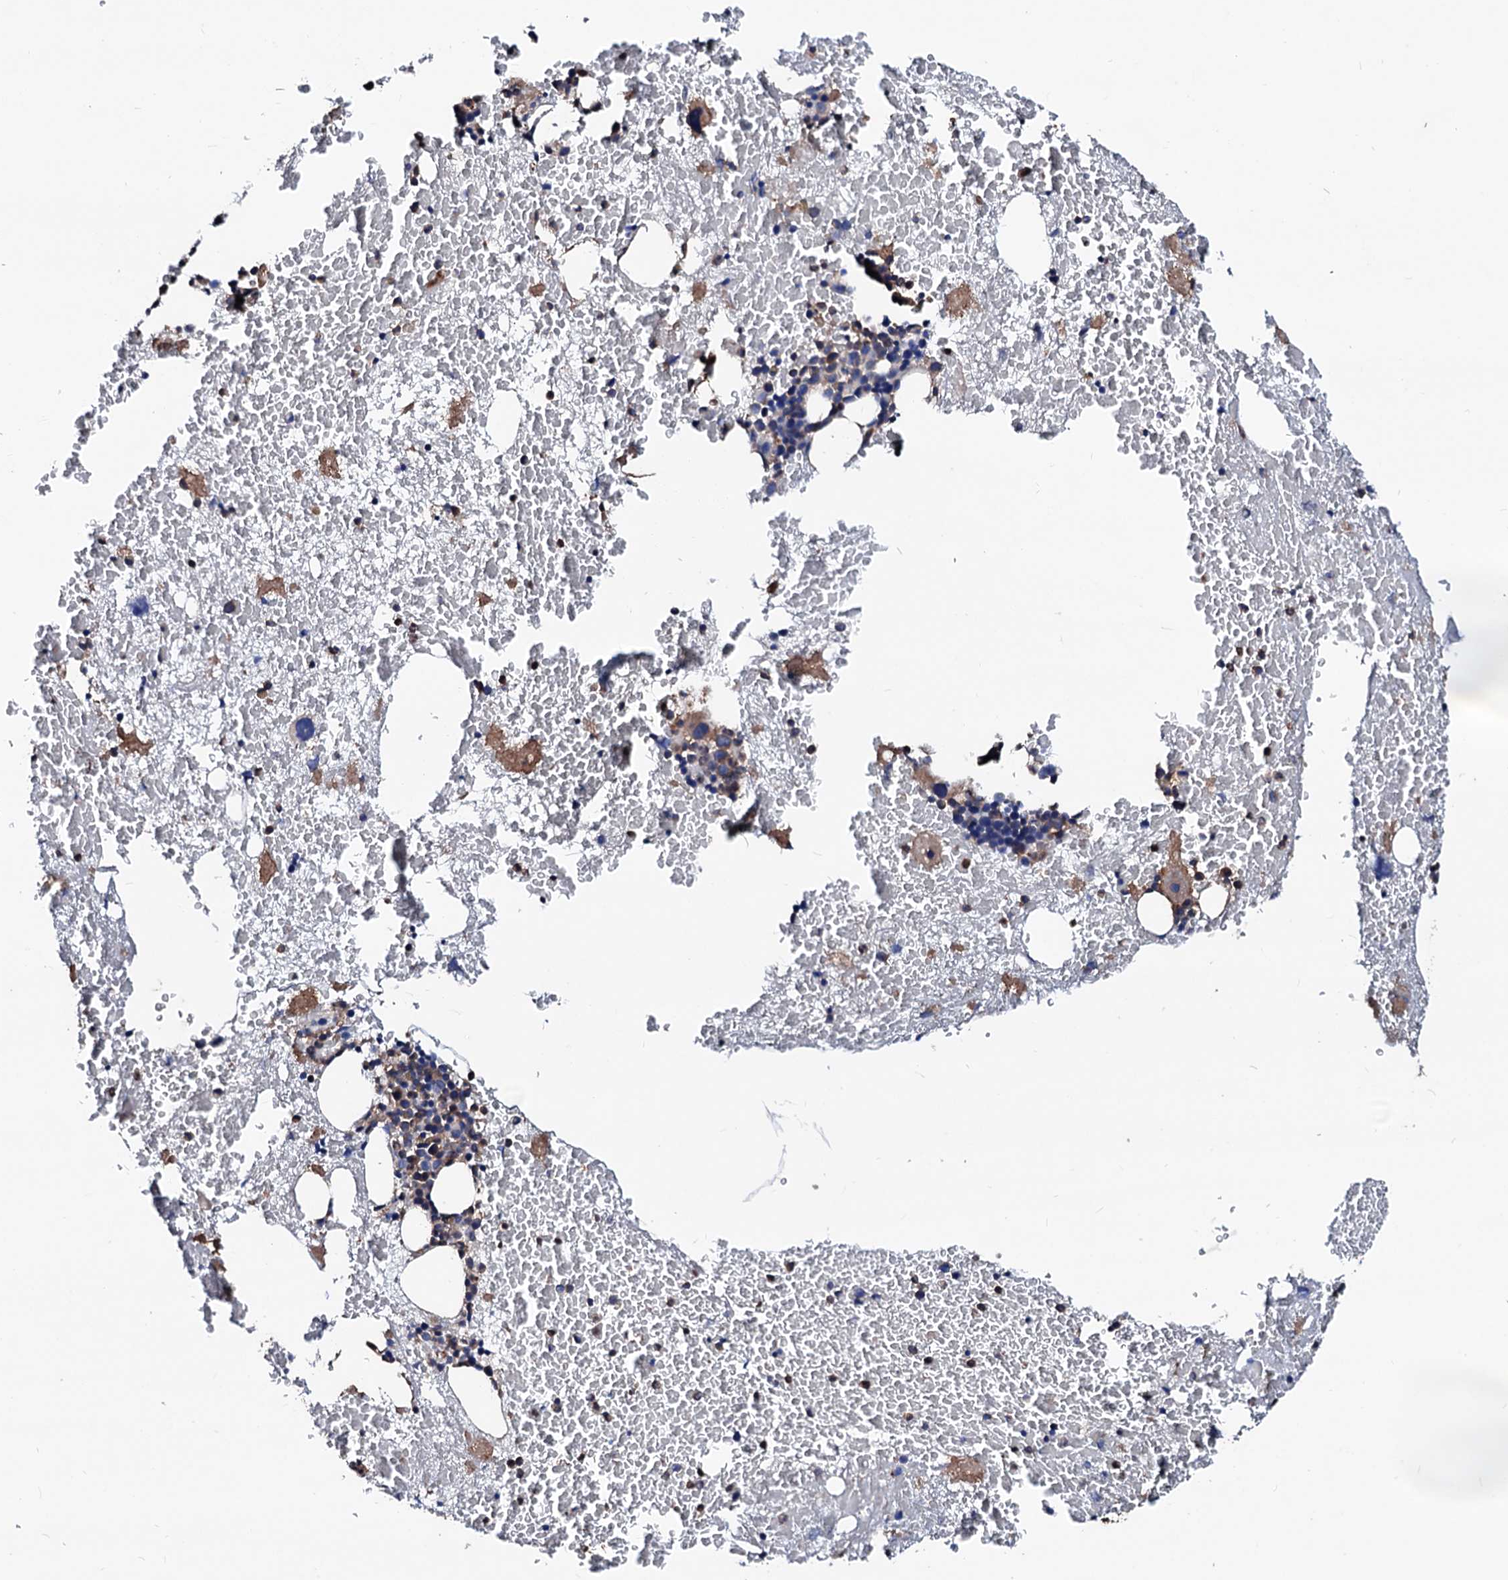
{"staining": {"intensity": "moderate", "quantity": "25%-75%", "location": "cytoplasmic/membranous"}, "tissue": "bone marrow", "cell_type": "Hematopoietic cells", "image_type": "normal", "snomed": [{"axis": "morphology", "description": "Normal tissue, NOS"}, {"axis": "topography", "description": "Bone marrow"}], "caption": "High-magnification brightfield microscopy of unremarkable bone marrow stained with DAB (brown) and counterstained with hematoxylin (blue). hematopoietic cells exhibit moderate cytoplasmic/membranous positivity is identified in approximately25%-75% of cells.", "gene": "TBCEL", "patient": {"sex": "male", "age": 89}}